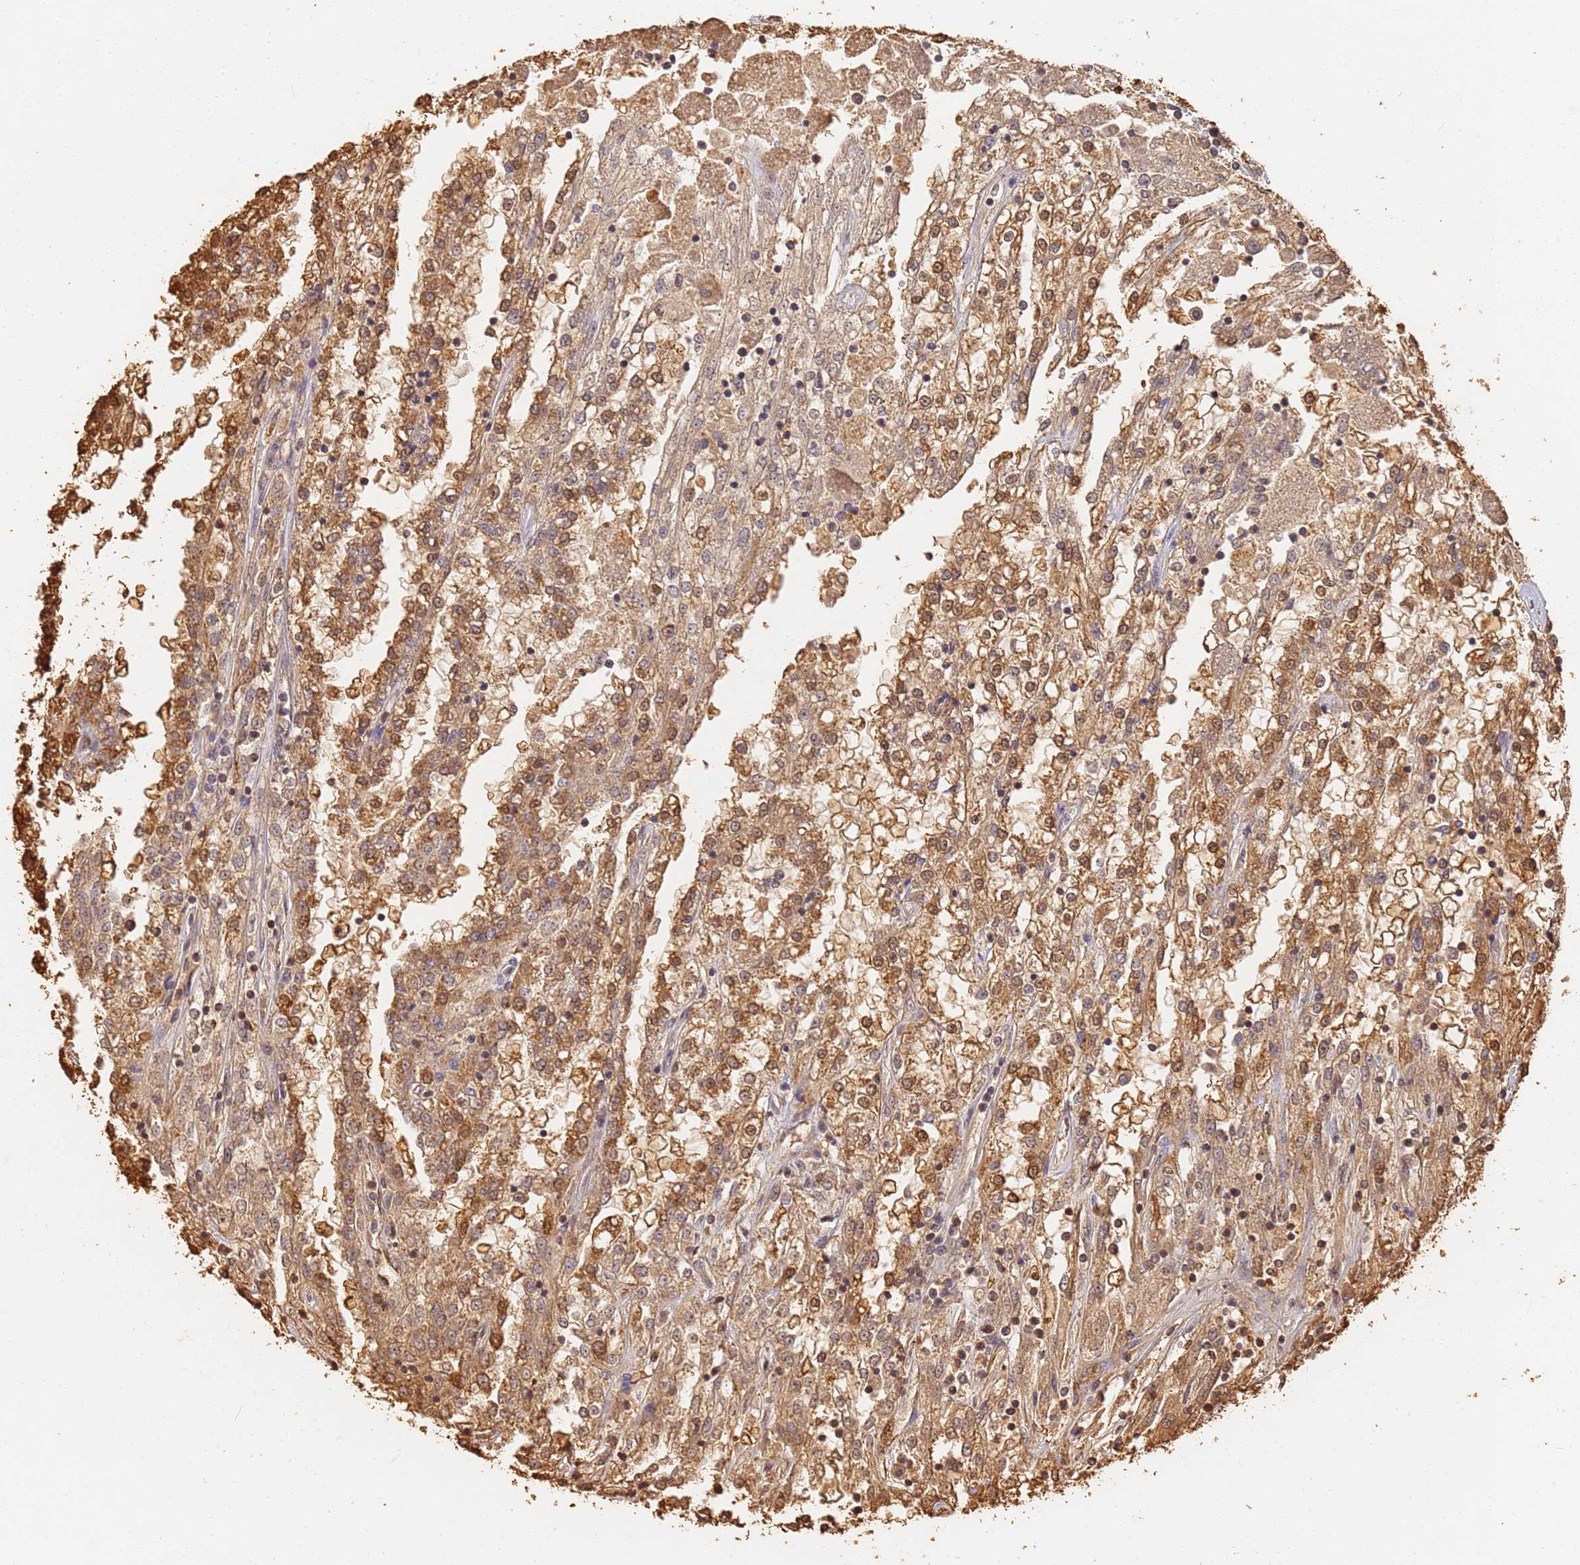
{"staining": {"intensity": "moderate", "quantity": ">75%", "location": "cytoplasmic/membranous,nuclear"}, "tissue": "renal cancer", "cell_type": "Tumor cells", "image_type": "cancer", "snomed": [{"axis": "morphology", "description": "Adenocarcinoma, NOS"}, {"axis": "topography", "description": "Kidney"}], "caption": "There is medium levels of moderate cytoplasmic/membranous and nuclear positivity in tumor cells of renal cancer, as demonstrated by immunohistochemical staining (brown color).", "gene": "JAK2", "patient": {"sex": "female", "age": 52}}